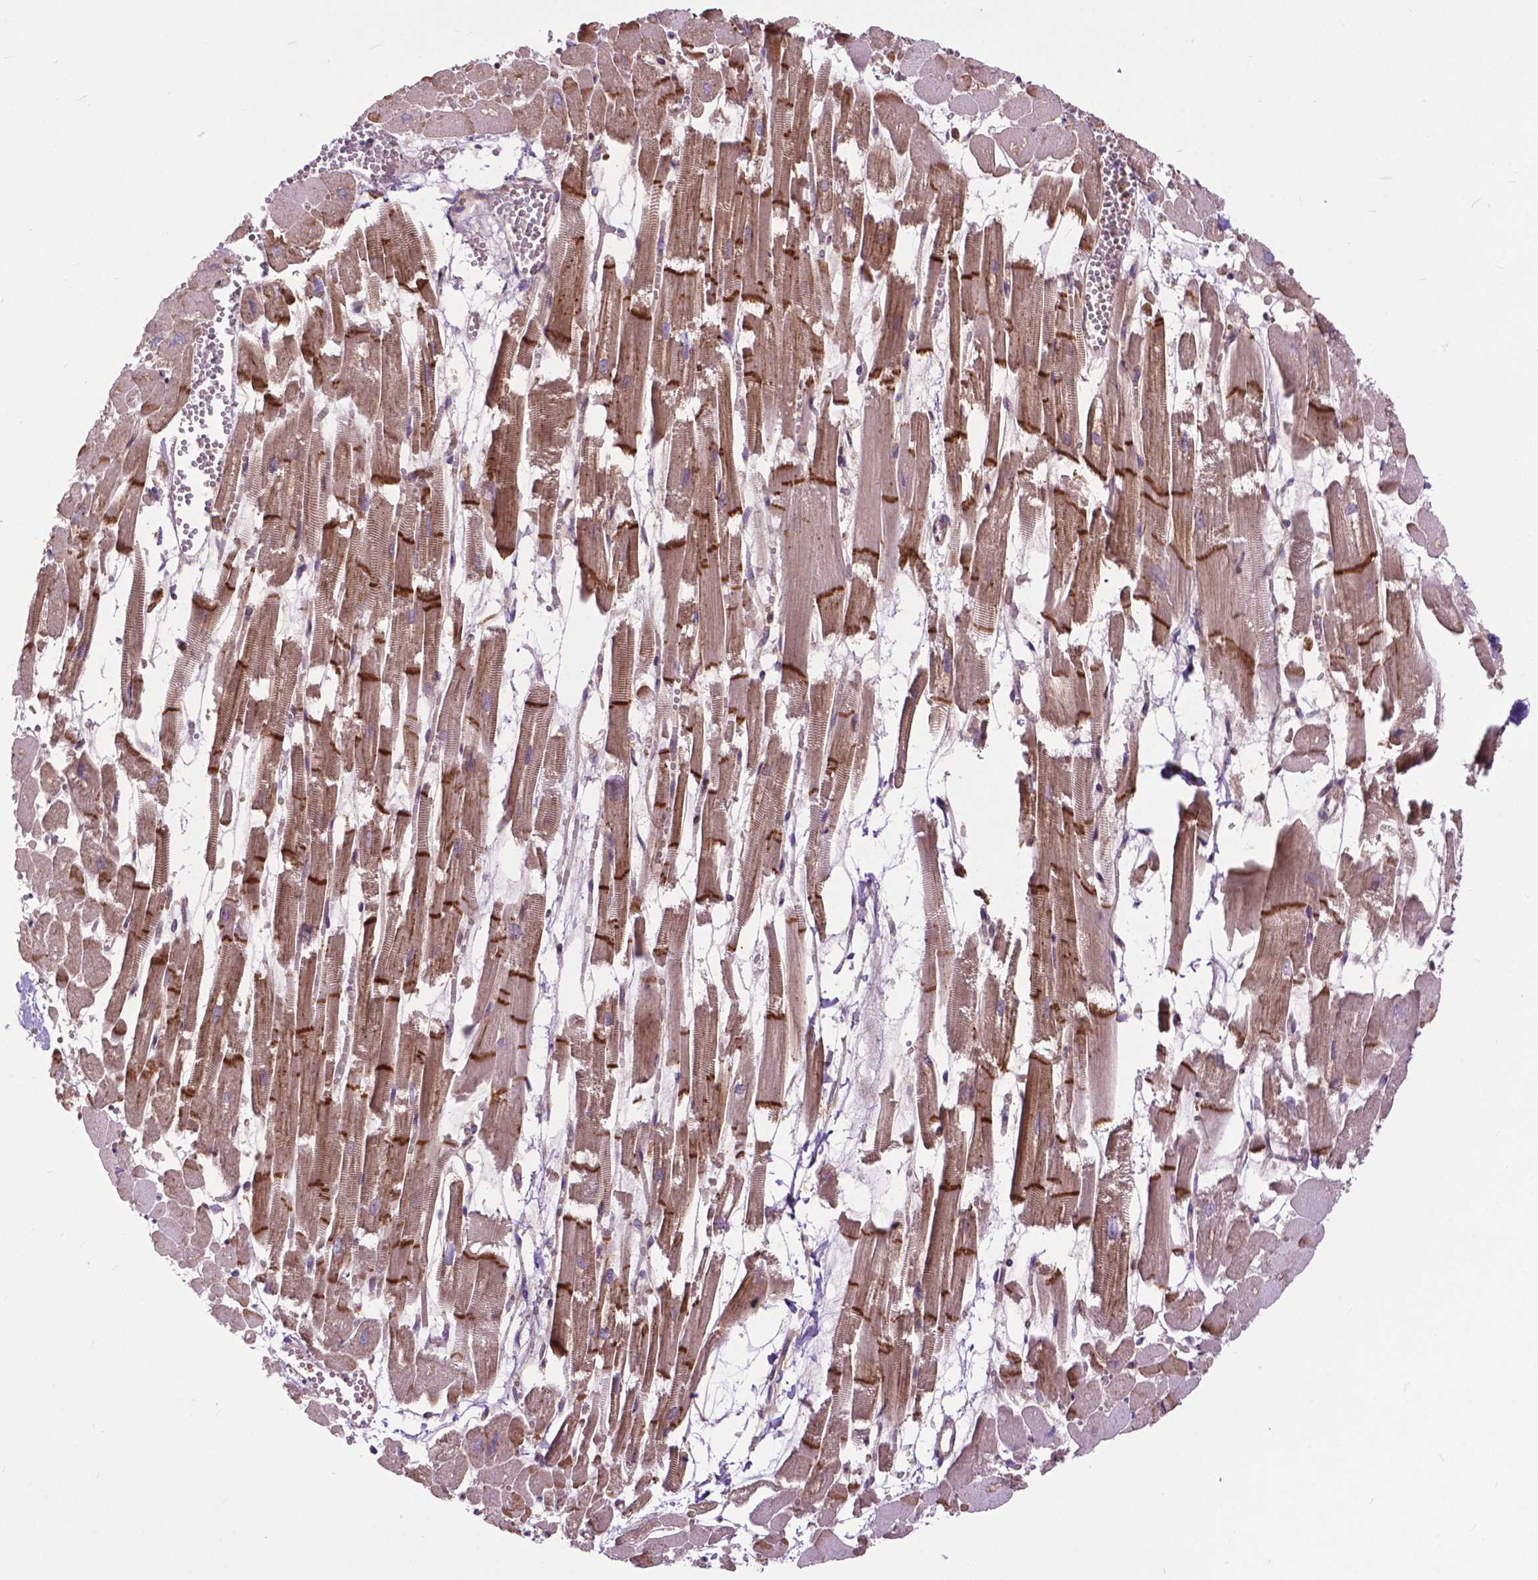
{"staining": {"intensity": "moderate", "quantity": ">75%", "location": "cytoplasmic/membranous"}, "tissue": "heart muscle", "cell_type": "Cardiomyocytes", "image_type": "normal", "snomed": [{"axis": "morphology", "description": "Normal tissue, NOS"}, {"axis": "topography", "description": "Heart"}], "caption": "Immunohistochemistry micrograph of normal heart muscle: human heart muscle stained using IHC reveals medium levels of moderate protein expression localized specifically in the cytoplasmic/membranous of cardiomyocytes, appearing as a cytoplasmic/membranous brown color.", "gene": "CHMP4A", "patient": {"sex": "female", "age": 52}}